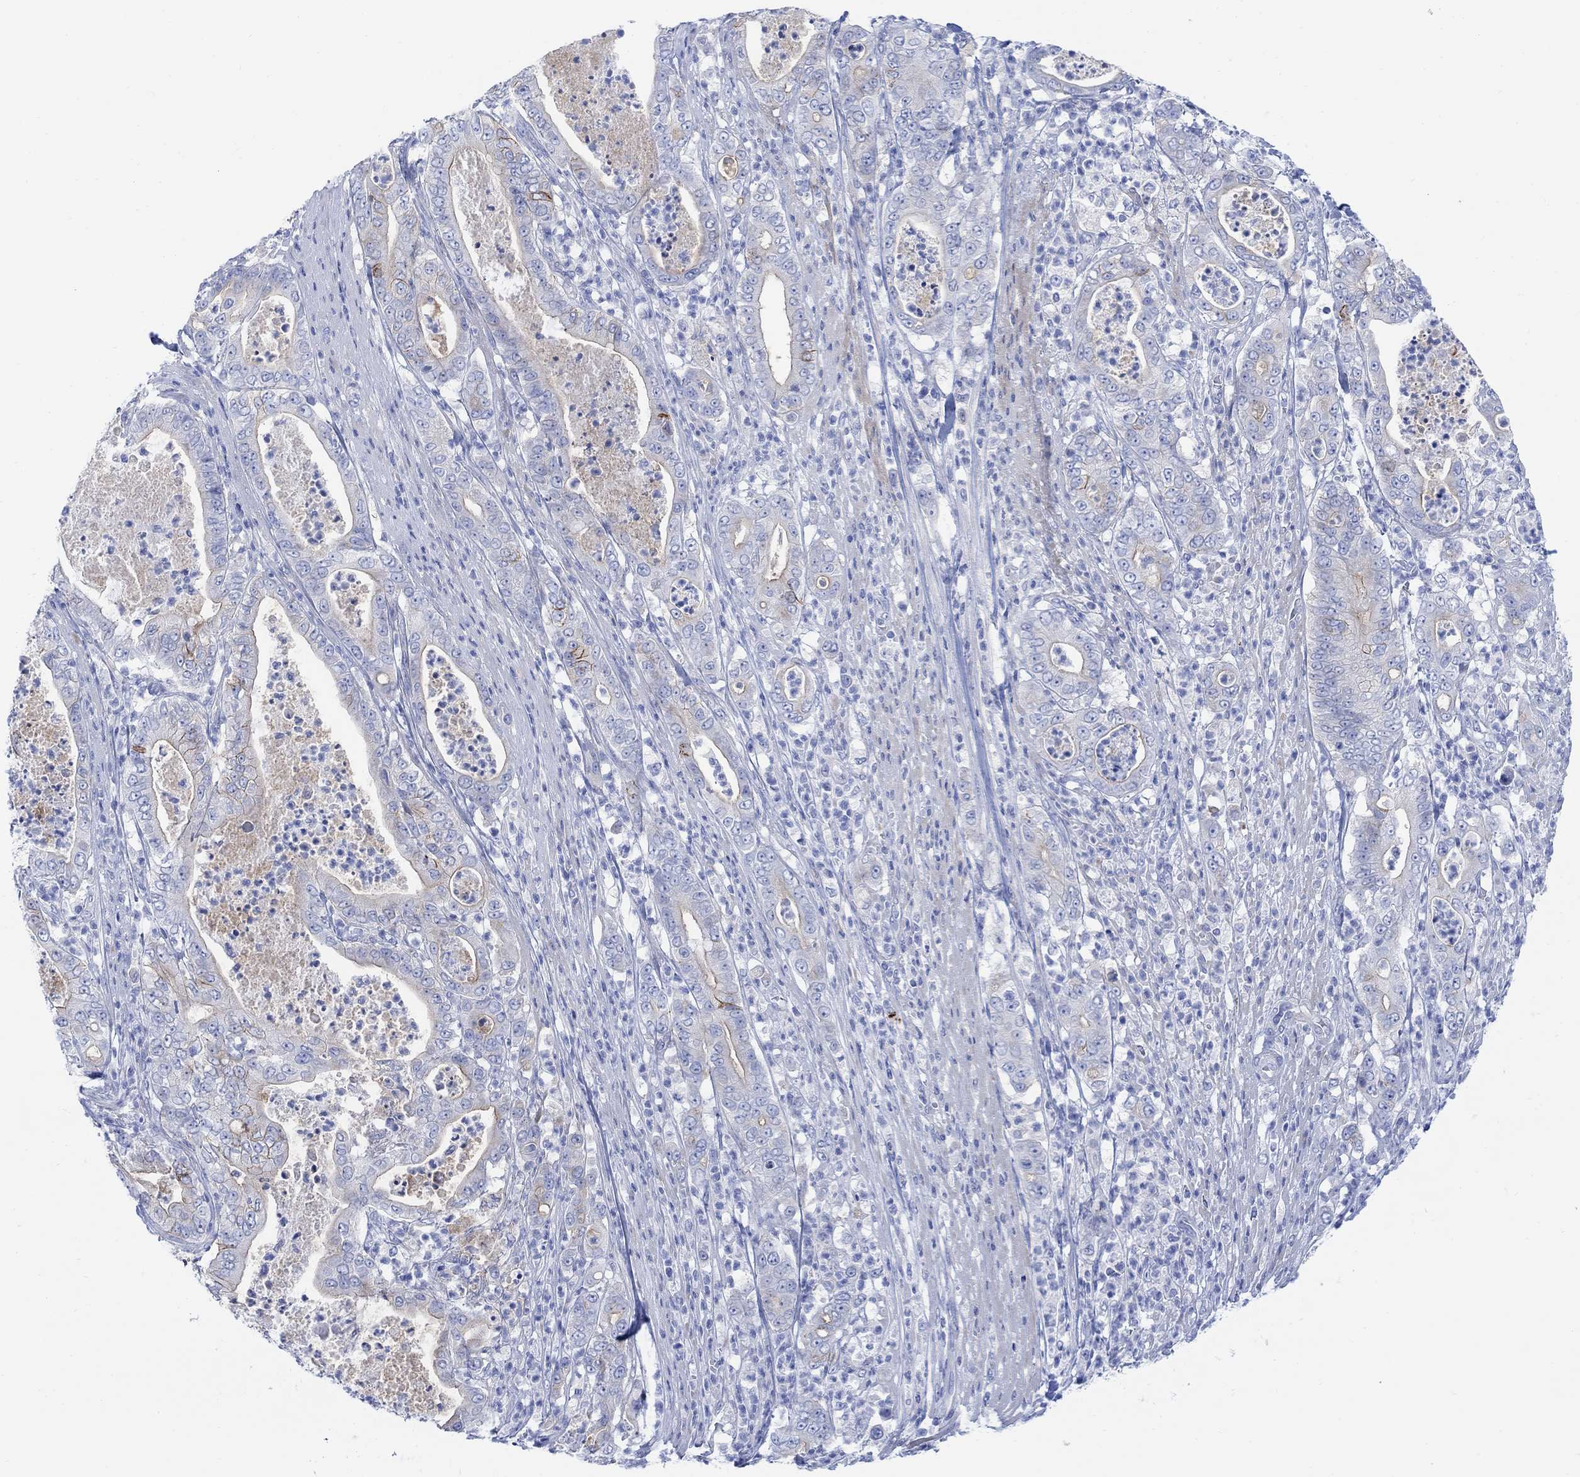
{"staining": {"intensity": "strong", "quantity": "<25%", "location": "cytoplasmic/membranous"}, "tissue": "pancreatic cancer", "cell_type": "Tumor cells", "image_type": "cancer", "snomed": [{"axis": "morphology", "description": "Adenocarcinoma, NOS"}, {"axis": "topography", "description": "Pancreas"}], "caption": "A high-resolution image shows immunohistochemistry staining of pancreatic adenocarcinoma, which shows strong cytoplasmic/membranous positivity in about <25% of tumor cells.", "gene": "TLDC2", "patient": {"sex": "male", "age": 71}}